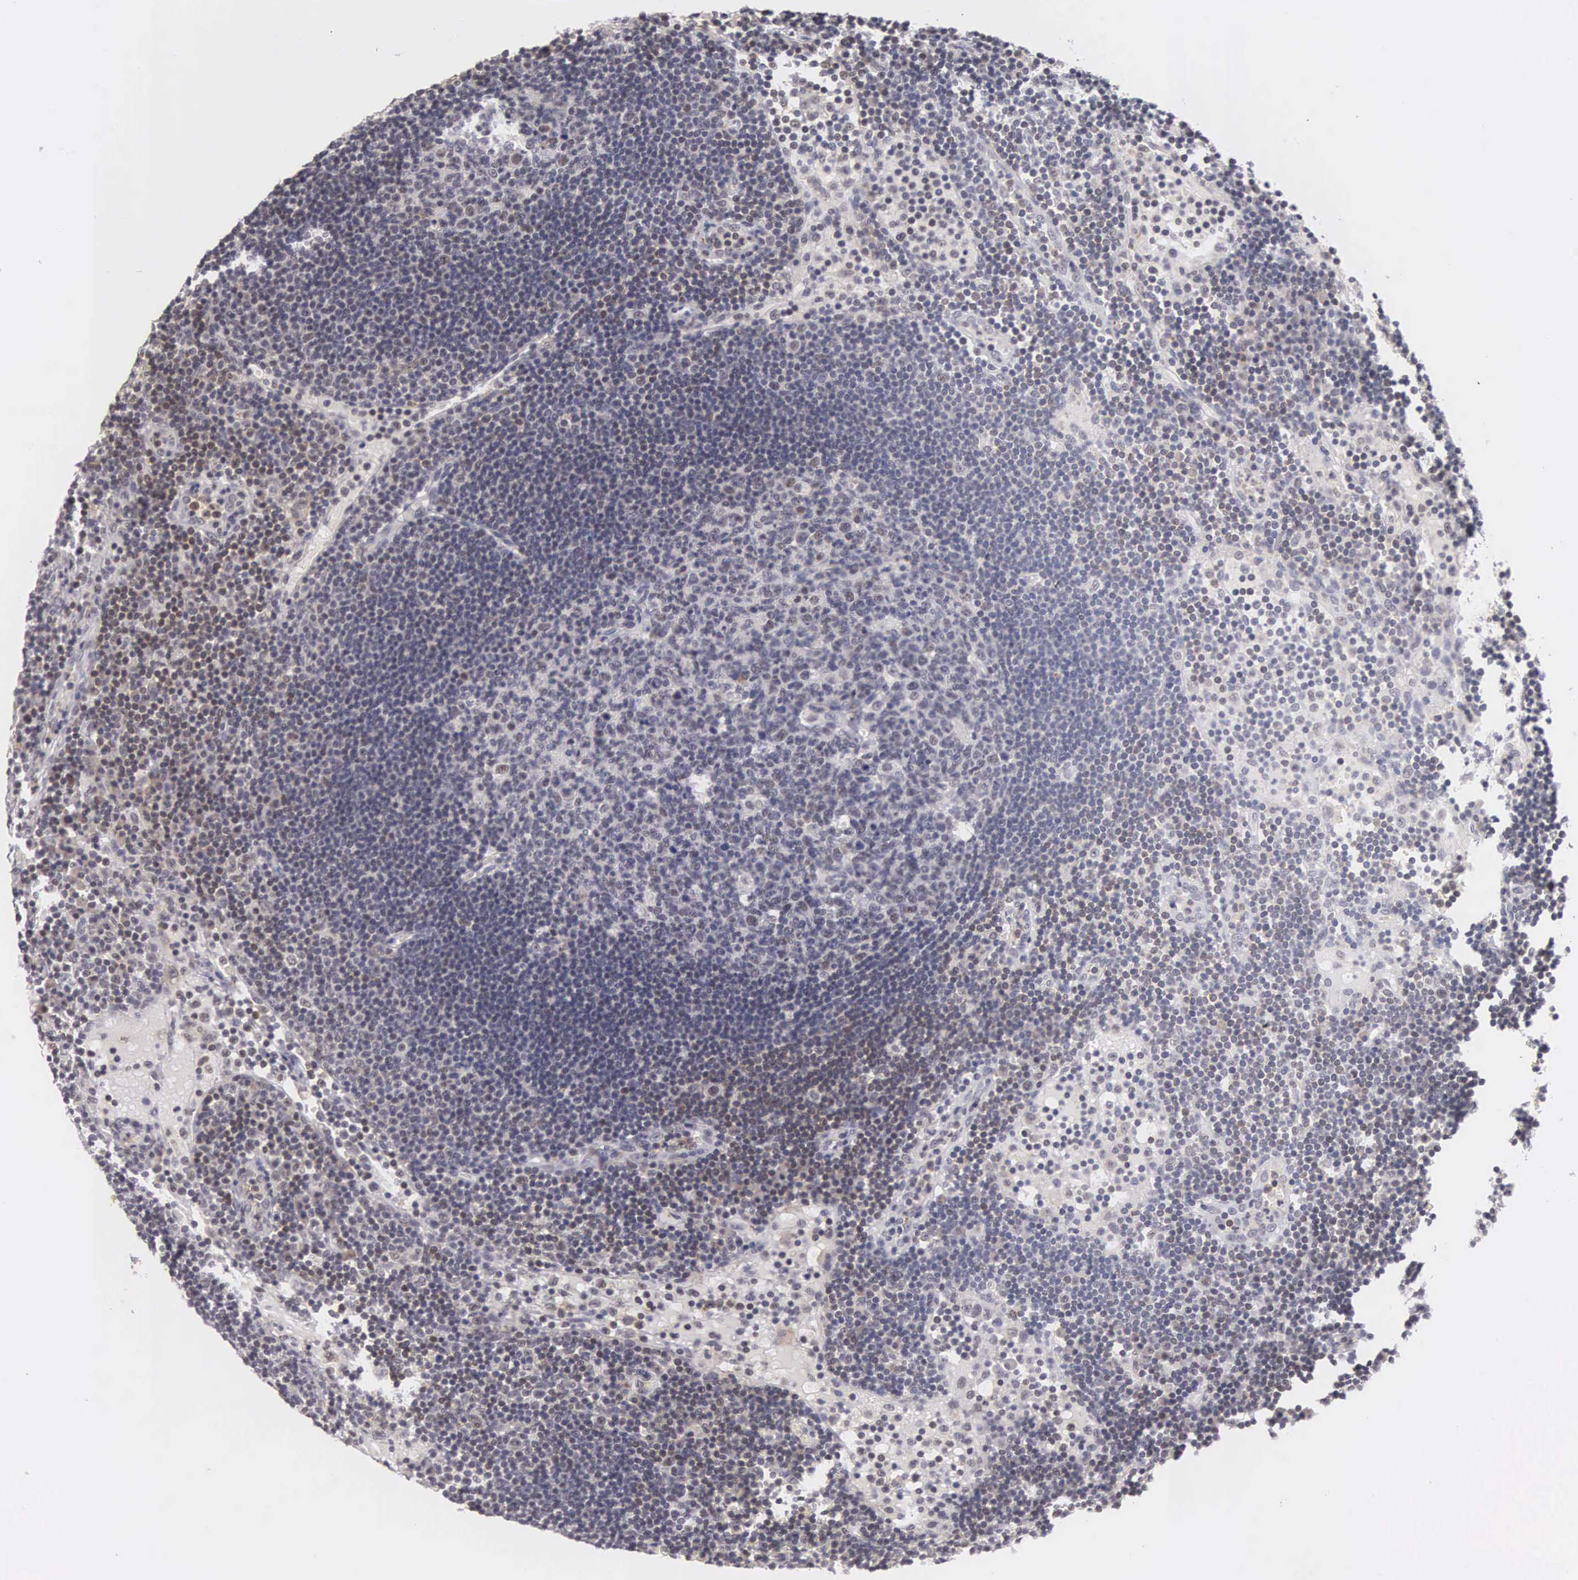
{"staining": {"intensity": "moderate", "quantity": "25%-75%", "location": "nuclear"}, "tissue": "lymph node", "cell_type": "Germinal center cells", "image_type": "normal", "snomed": [{"axis": "morphology", "description": "Normal tissue, NOS"}, {"axis": "topography", "description": "Lymph node"}], "caption": "The photomicrograph exhibits a brown stain indicating the presence of a protein in the nuclear of germinal center cells in lymph node. Ihc stains the protein in brown and the nuclei are stained blue.", "gene": "FAM47A", "patient": {"sex": "male", "age": 54}}